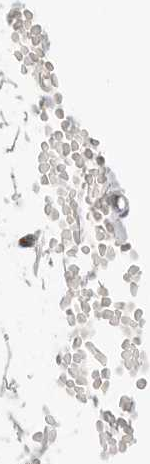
{"staining": {"intensity": "weak", "quantity": ">75%", "location": "cytoplasmic/membranous"}, "tissue": "adipose tissue", "cell_type": "Adipocytes", "image_type": "normal", "snomed": [{"axis": "morphology", "description": "Normal tissue, NOS"}, {"axis": "topography", "description": "Breast"}], "caption": "Adipose tissue stained with IHC exhibits weak cytoplasmic/membranous positivity in approximately >75% of adipocytes.", "gene": "SLC25A36", "patient": {"sex": "female", "age": 23}}